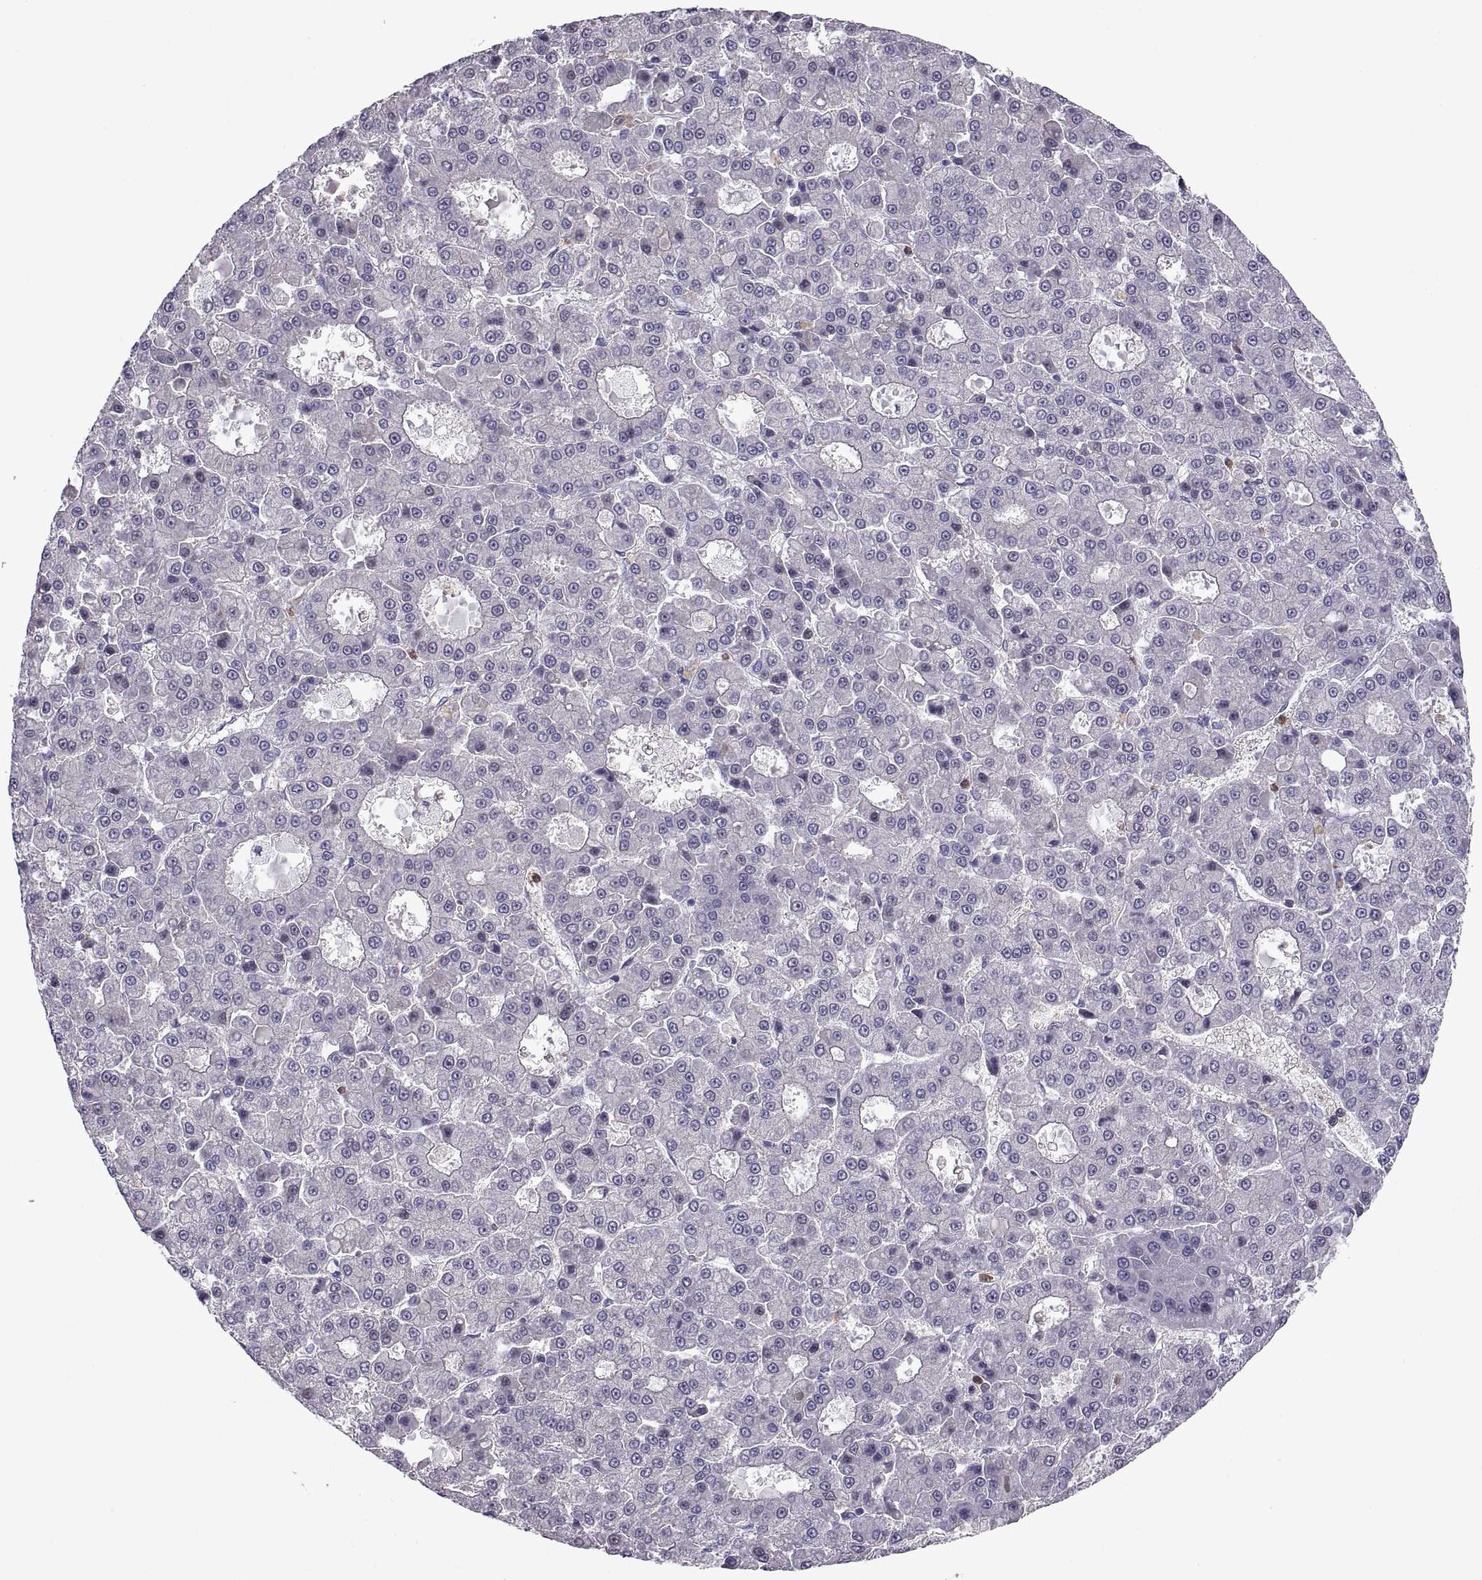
{"staining": {"intensity": "negative", "quantity": "none", "location": "none"}, "tissue": "liver cancer", "cell_type": "Tumor cells", "image_type": "cancer", "snomed": [{"axis": "morphology", "description": "Carcinoma, Hepatocellular, NOS"}, {"axis": "topography", "description": "Liver"}], "caption": "A high-resolution photomicrograph shows immunohistochemistry staining of liver cancer, which shows no significant positivity in tumor cells.", "gene": "DOK3", "patient": {"sex": "male", "age": 70}}